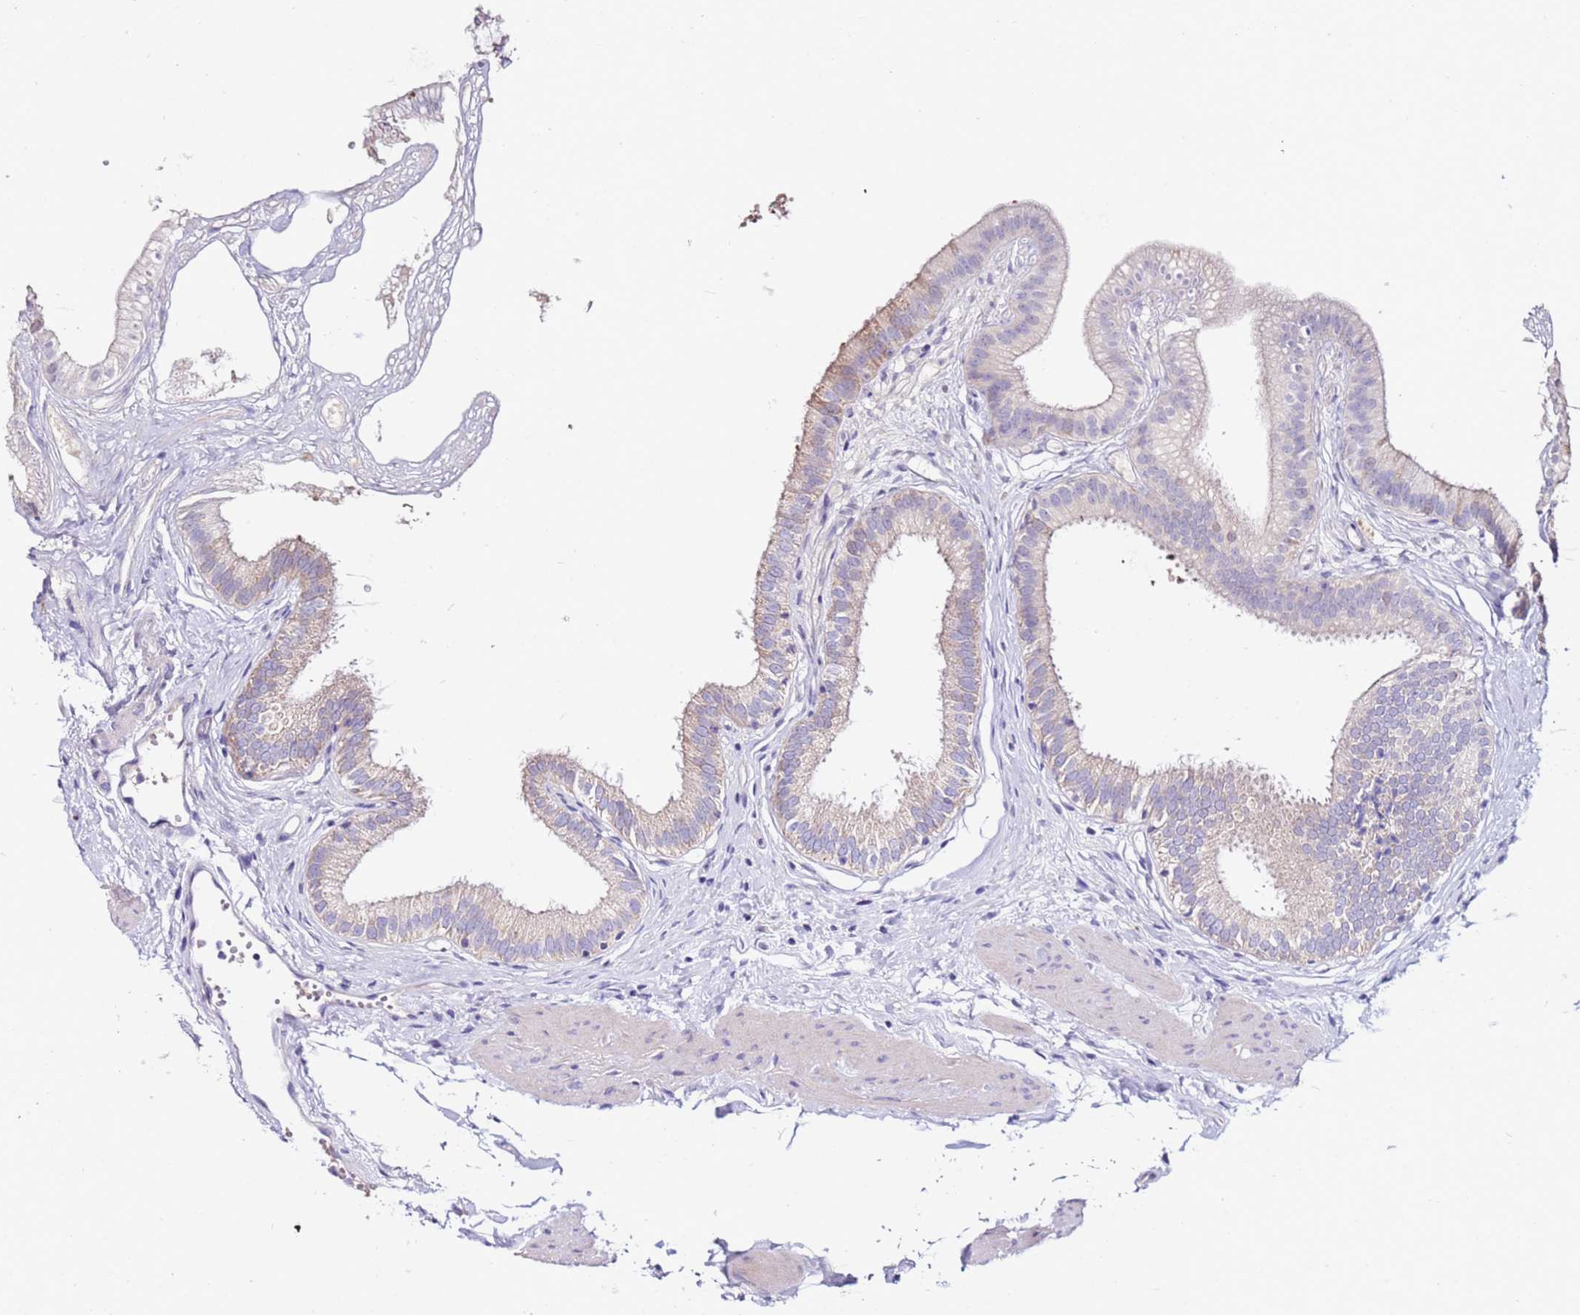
{"staining": {"intensity": "weak", "quantity": "<25%", "location": "cytoplasmic/membranous"}, "tissue": "gallbladder", "cell_type": "Glandular cells", "image_type": "normal", "snomed": [{"axis": "morphology", "description": "Normal tissue, NOS"}, {"axis": "topography", "description": "Gallbladder"}], "caption": "The micrograph demonstrates no significant staining in glandular cells of gallbladder.", "gene": "MYBPC3", "patient": {"sex": "female", "age": 54}}